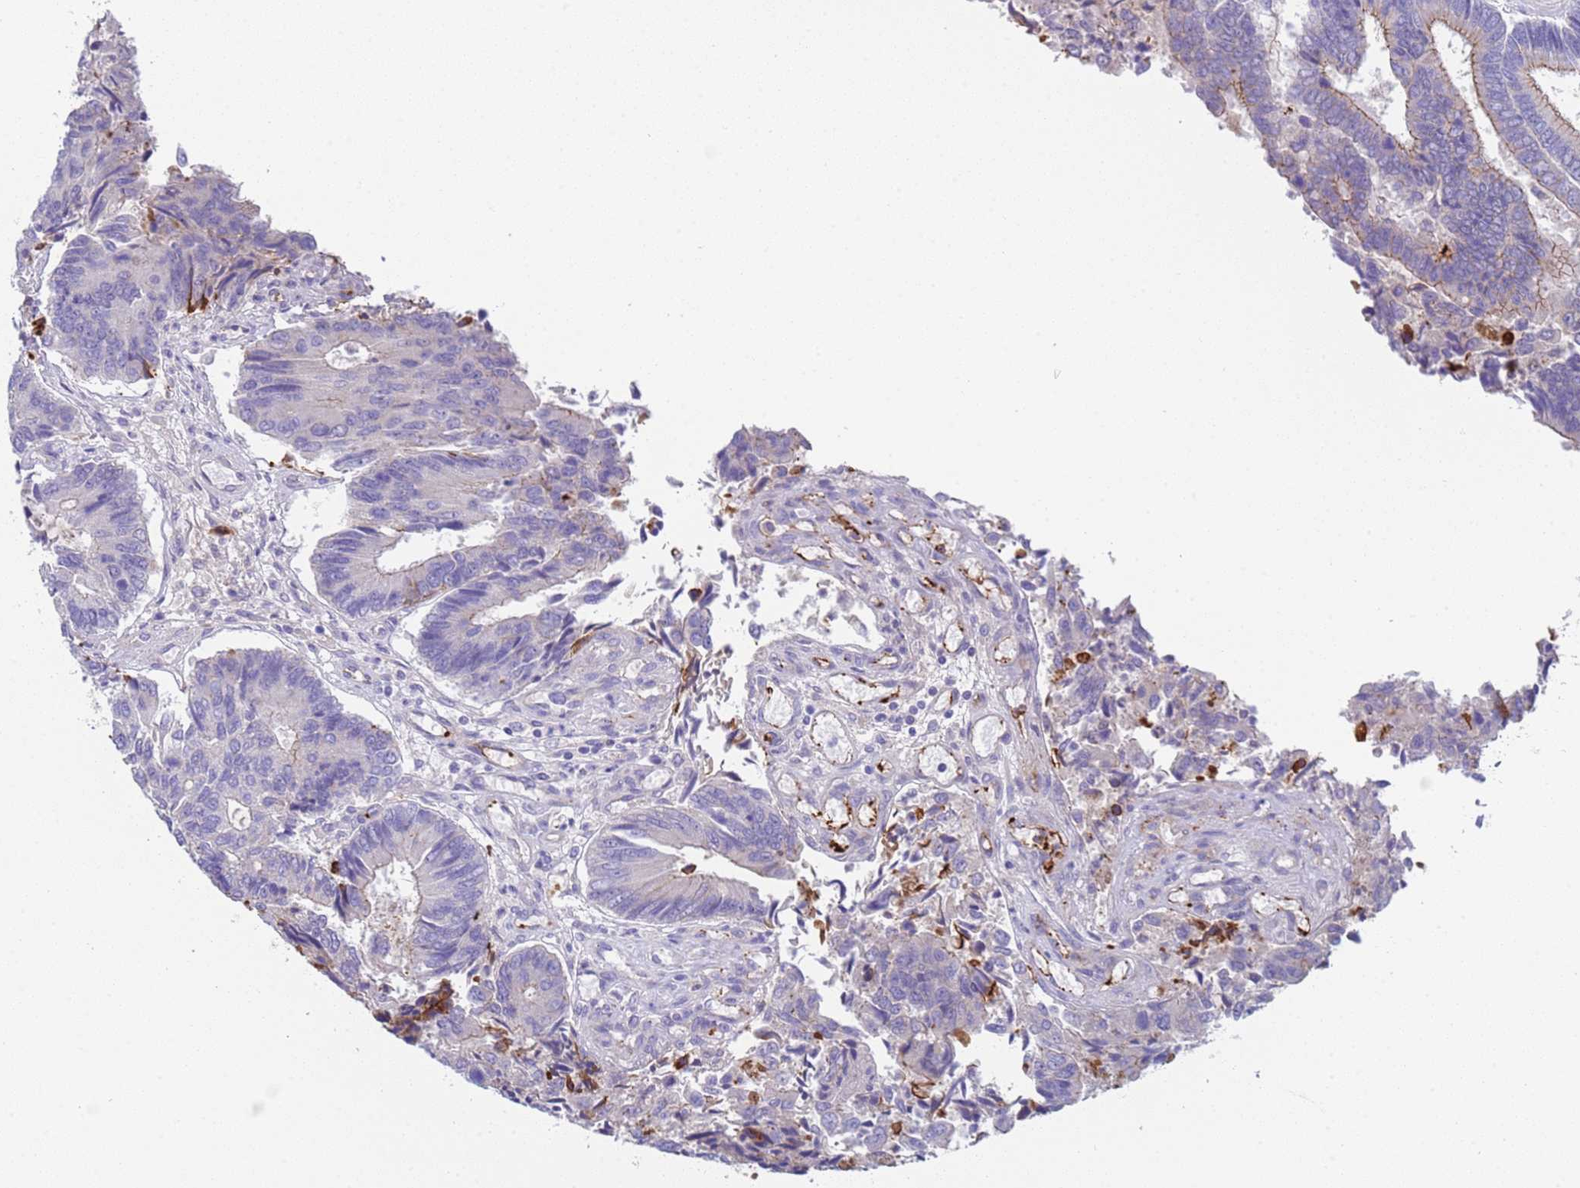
{"staining": {"intensity": "negative", "quantity": "none", "location": "none"}, "tissue": "colorectal cancer", "cell_type": "Tumor cells", "image_type": "cancer", "snomed": [{"axis": "morphology", "description": "Adenocarcinoma, NOS"}, {"axis": "topography", "description": "Colon"}], "caption": "Immunohistochemistry photomicrograph of adenocarcinoma (colorectal) stained for a protein (brown), which displays no staining in tumor cells.", "gene": "C4orf46", "patient": {"sex": "female", "age": 67}}